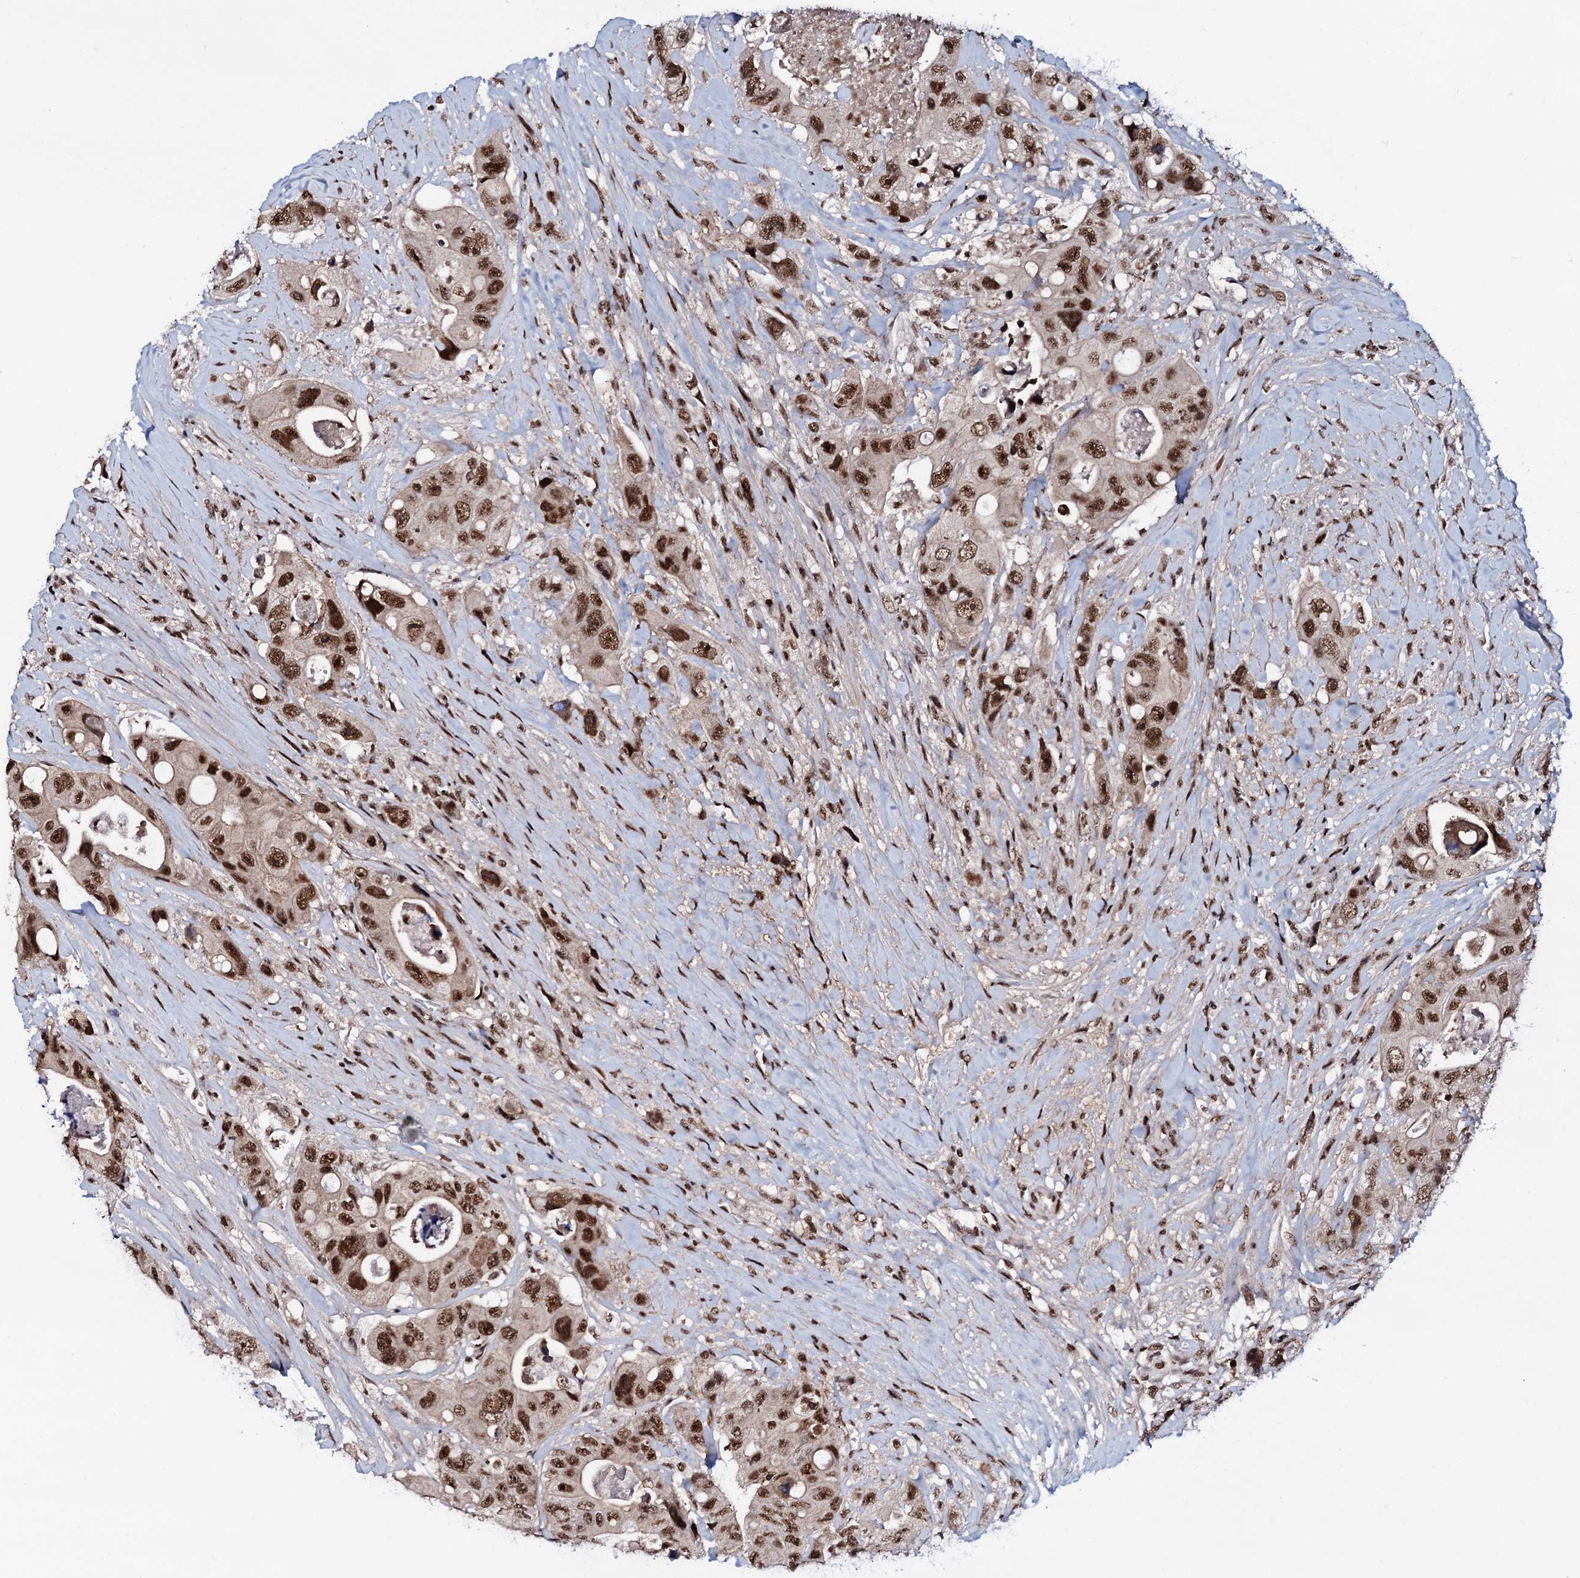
{"staining": {"intensity": "strong", "quantity": ">75%", "location": "nuclear"}, "tissue": "colorectal cancer", "cell_type": "Tumor cells", "image_type": "cancer", "snomed": [{"axis": "morphology", "description": "Adenocarcinoma, NOS"}, {"axis": "topography", "description": "Colon"}], "caption": "Colorectal adenocarcinoma tissue demonstrates strong nuclear expression in about >75% of tumor cells, visualized by immunohistochemistry.", "gene": "PRPF18", "patient": {"sex": "female", "age": 46}}